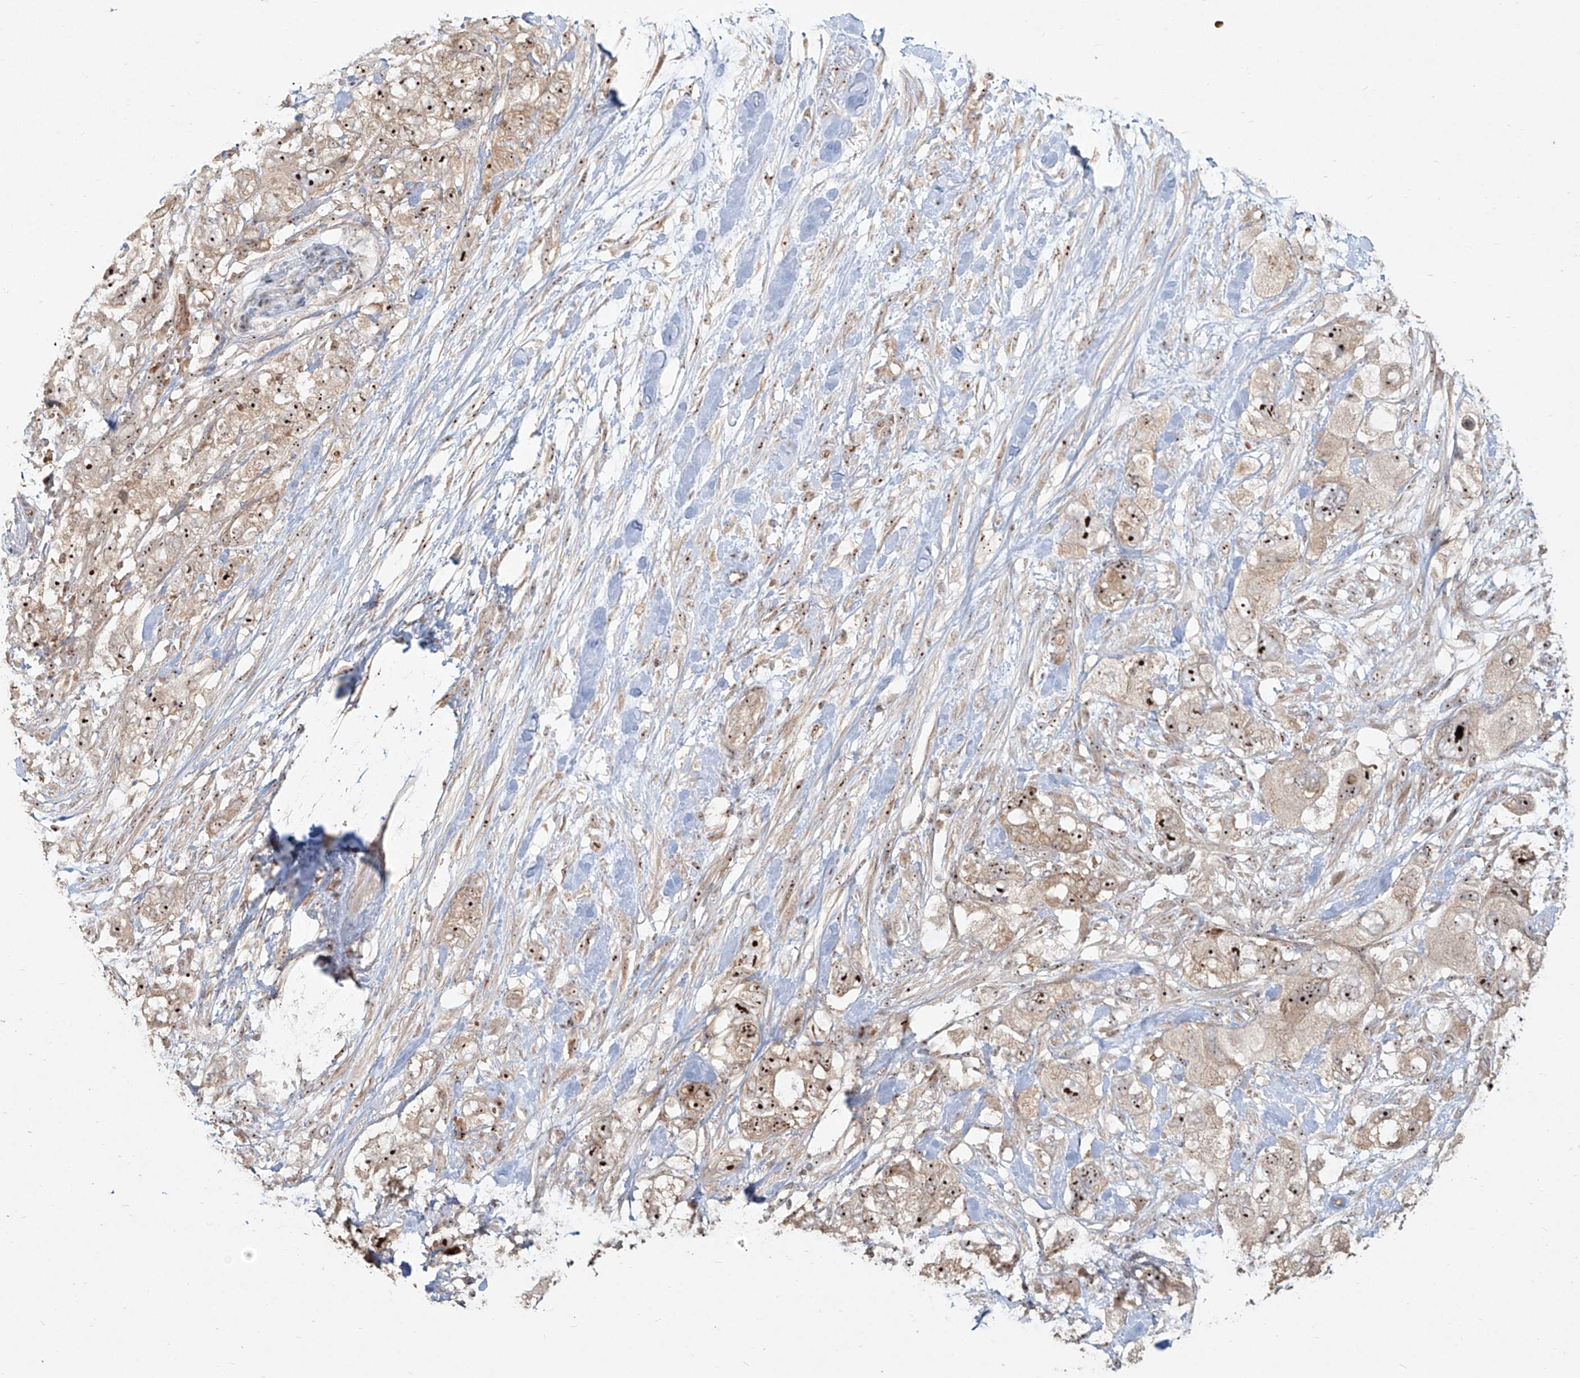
{"staining": {"intensity": "moderate", "quantity": ">75%", "location": "cytoplasmic/membranous,nuclear"}, "tissue": "pancreatic cancer", "cell_type": "Tumor cells", "image_type": "cancer", "snomed": [{"axis": "morphology", "description": "Adenocarcinoma, NOS"}, {"axis": "topography", "description": "Pancreas"}], "caption": "Moderate cytoplasmic/membranous and nuclear expression for a protein is identified in about >75% of tumor cells of pancreatic adenocarcinoma using immunohistochemistry.", "gene": "BYSL", "patient": {"sex": "female", "age": 73}}